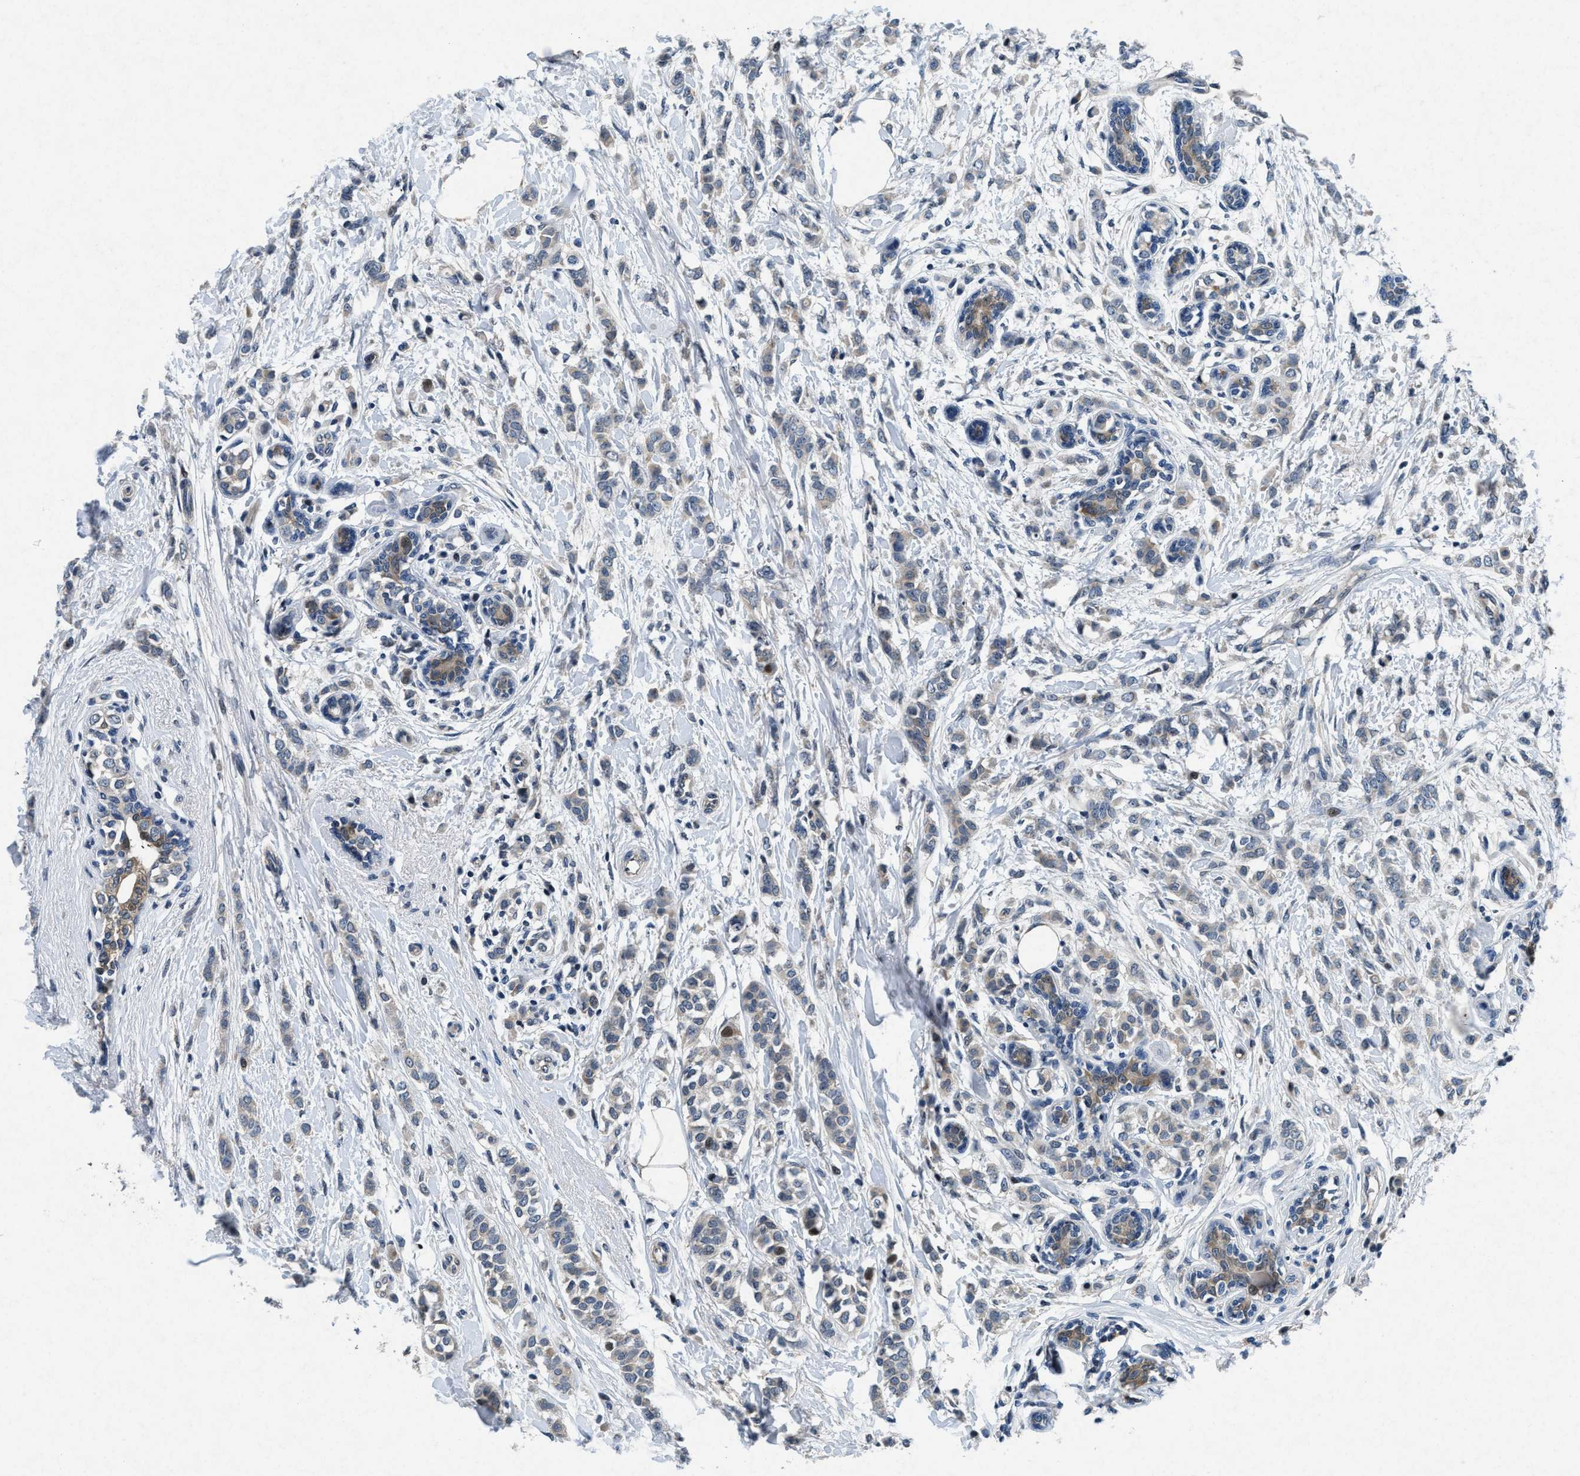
{"staining": {"intensity": "weak", "quantity": "<25%", "location": "cytoplasmic/membranous"}, "tissue": "breast cancer", "cell_type": "Tumor cells", "image_type": "cancer", "snomed": [{"axis": "morphology", "description": "Lobular carcinoma, in situ"}, {"axis": "morphology", "description": "Lobular carcinoma"}, {"axis": "topography", "description": "Breast"}], "caption": "A photomicrograph of human breast cancer is negative for staining in tumor cells.", "gene": "PHLDA1", "patient": {"sex": "female", "age": 41}}